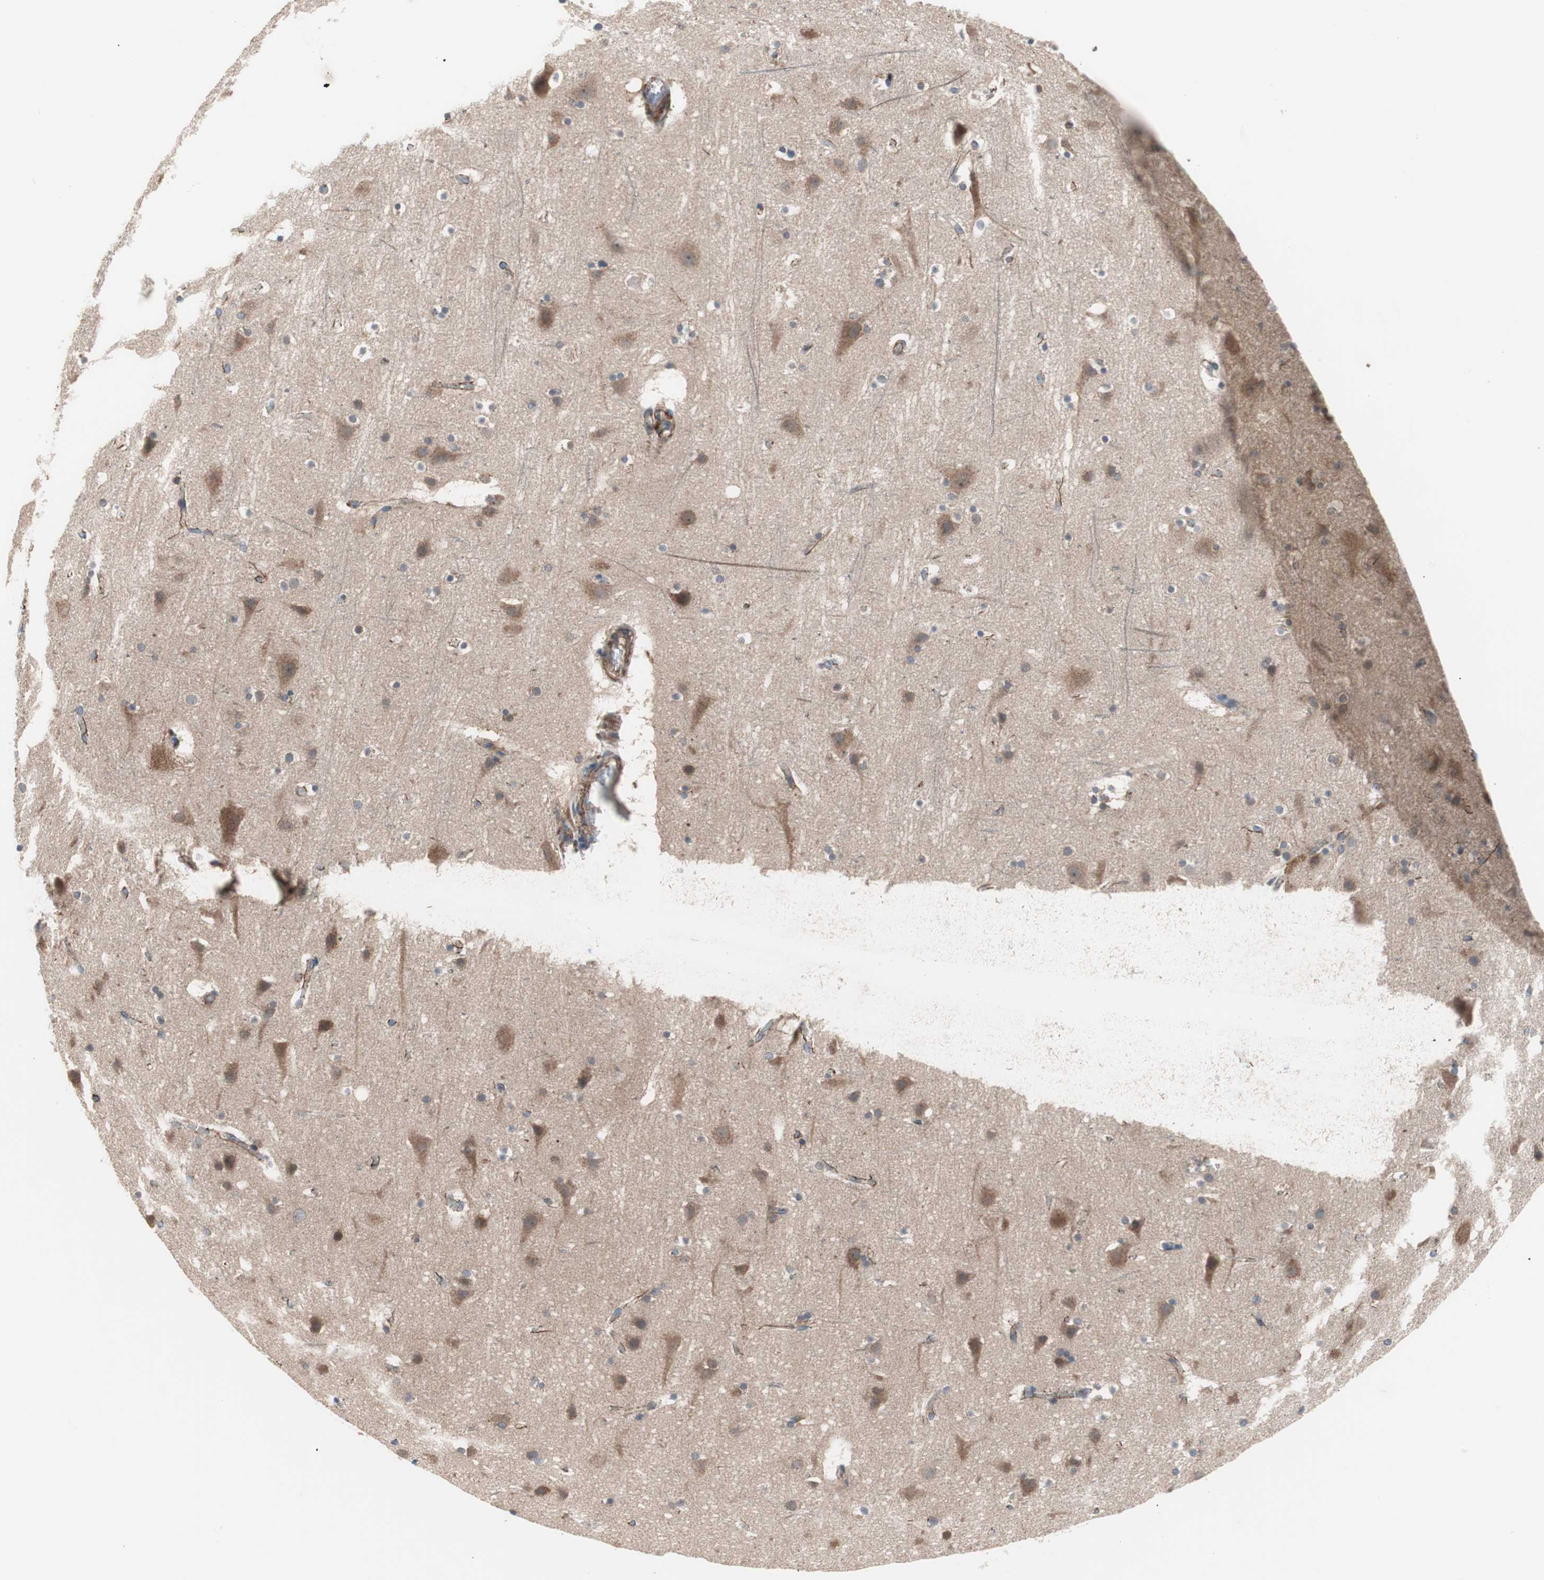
{"staining": {"intensity": "moderate", "quantity": "25%-75%", "location": "cytoplasmic/membranous"}, "tissue": "cerebral cortex", "cell_type": "Endothelial cells", "image_type": "normal", "snomed": [{"axis": "morphology", "description": "Normal tissue, NOS"}, {"axis": "topography", "description": "Cerebral cortex"}], "caption": "Brown immunohistochemical staining in normal cerebral cortex reveals moderate cytoplasmic/membranous staining in about 25%-75% of endothelial cells.", "gene": "HMBS", "patient": {"sex": "male", "age": 45}}